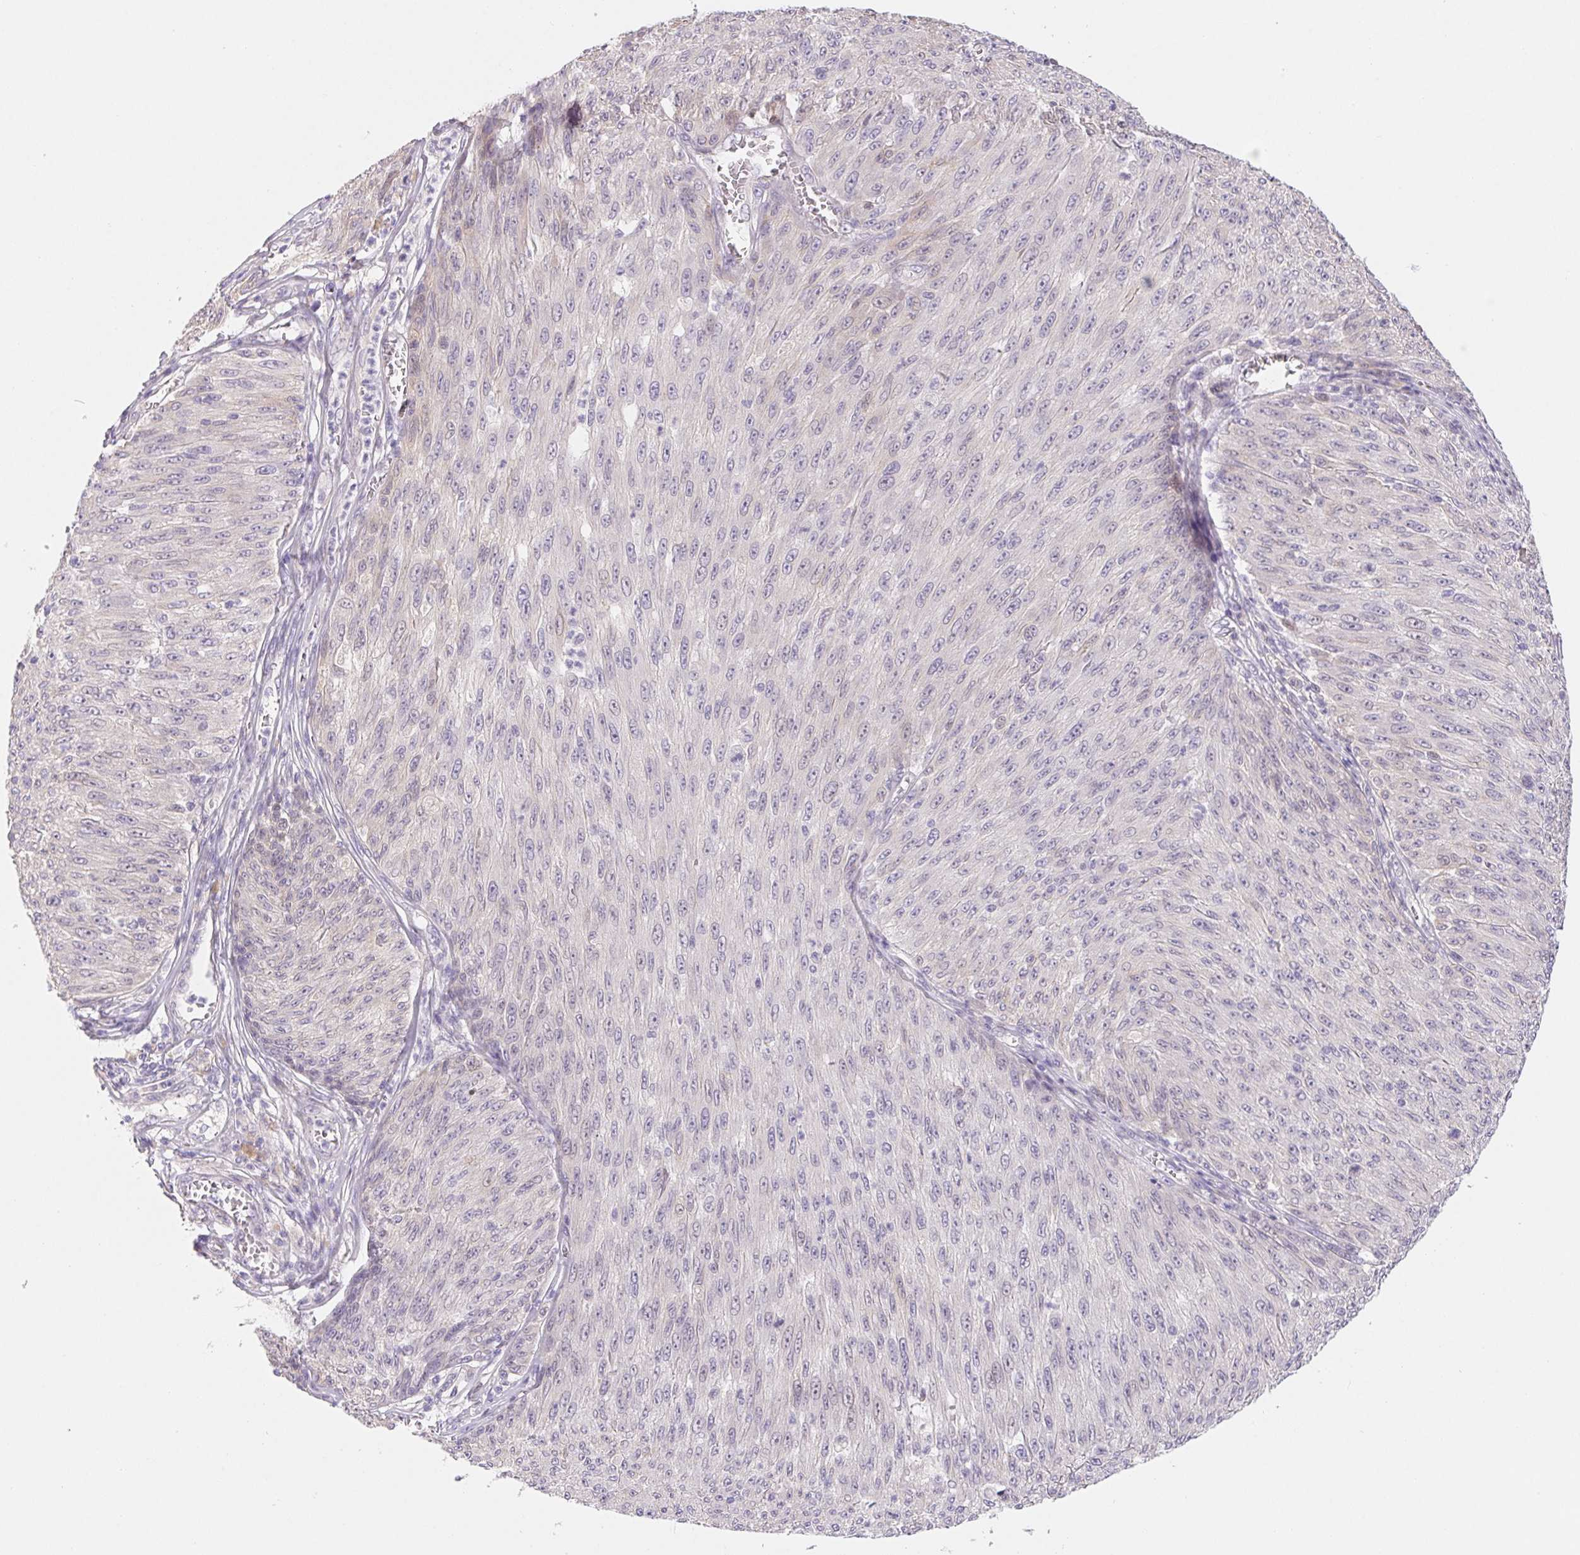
{"staining": {"intensity": "negative", "quantity": "none", "location": "none"}, "tissue": "melanoma", "cell_type": "Tumor cells", "image_type": "cancer", "snomed": [{"axis": "morphology", "description": "Malignant melanoma, NOS"}, {"axis": "topography", "description": "Skin"}], "caption": "Immunohistochemistry of human melanoma reveals no positivity in tumor cells. (IHC, brightfield microscopy, high magnification).", "gene": "CTNND2", "patient": {"sex": "male", "age": 85}}